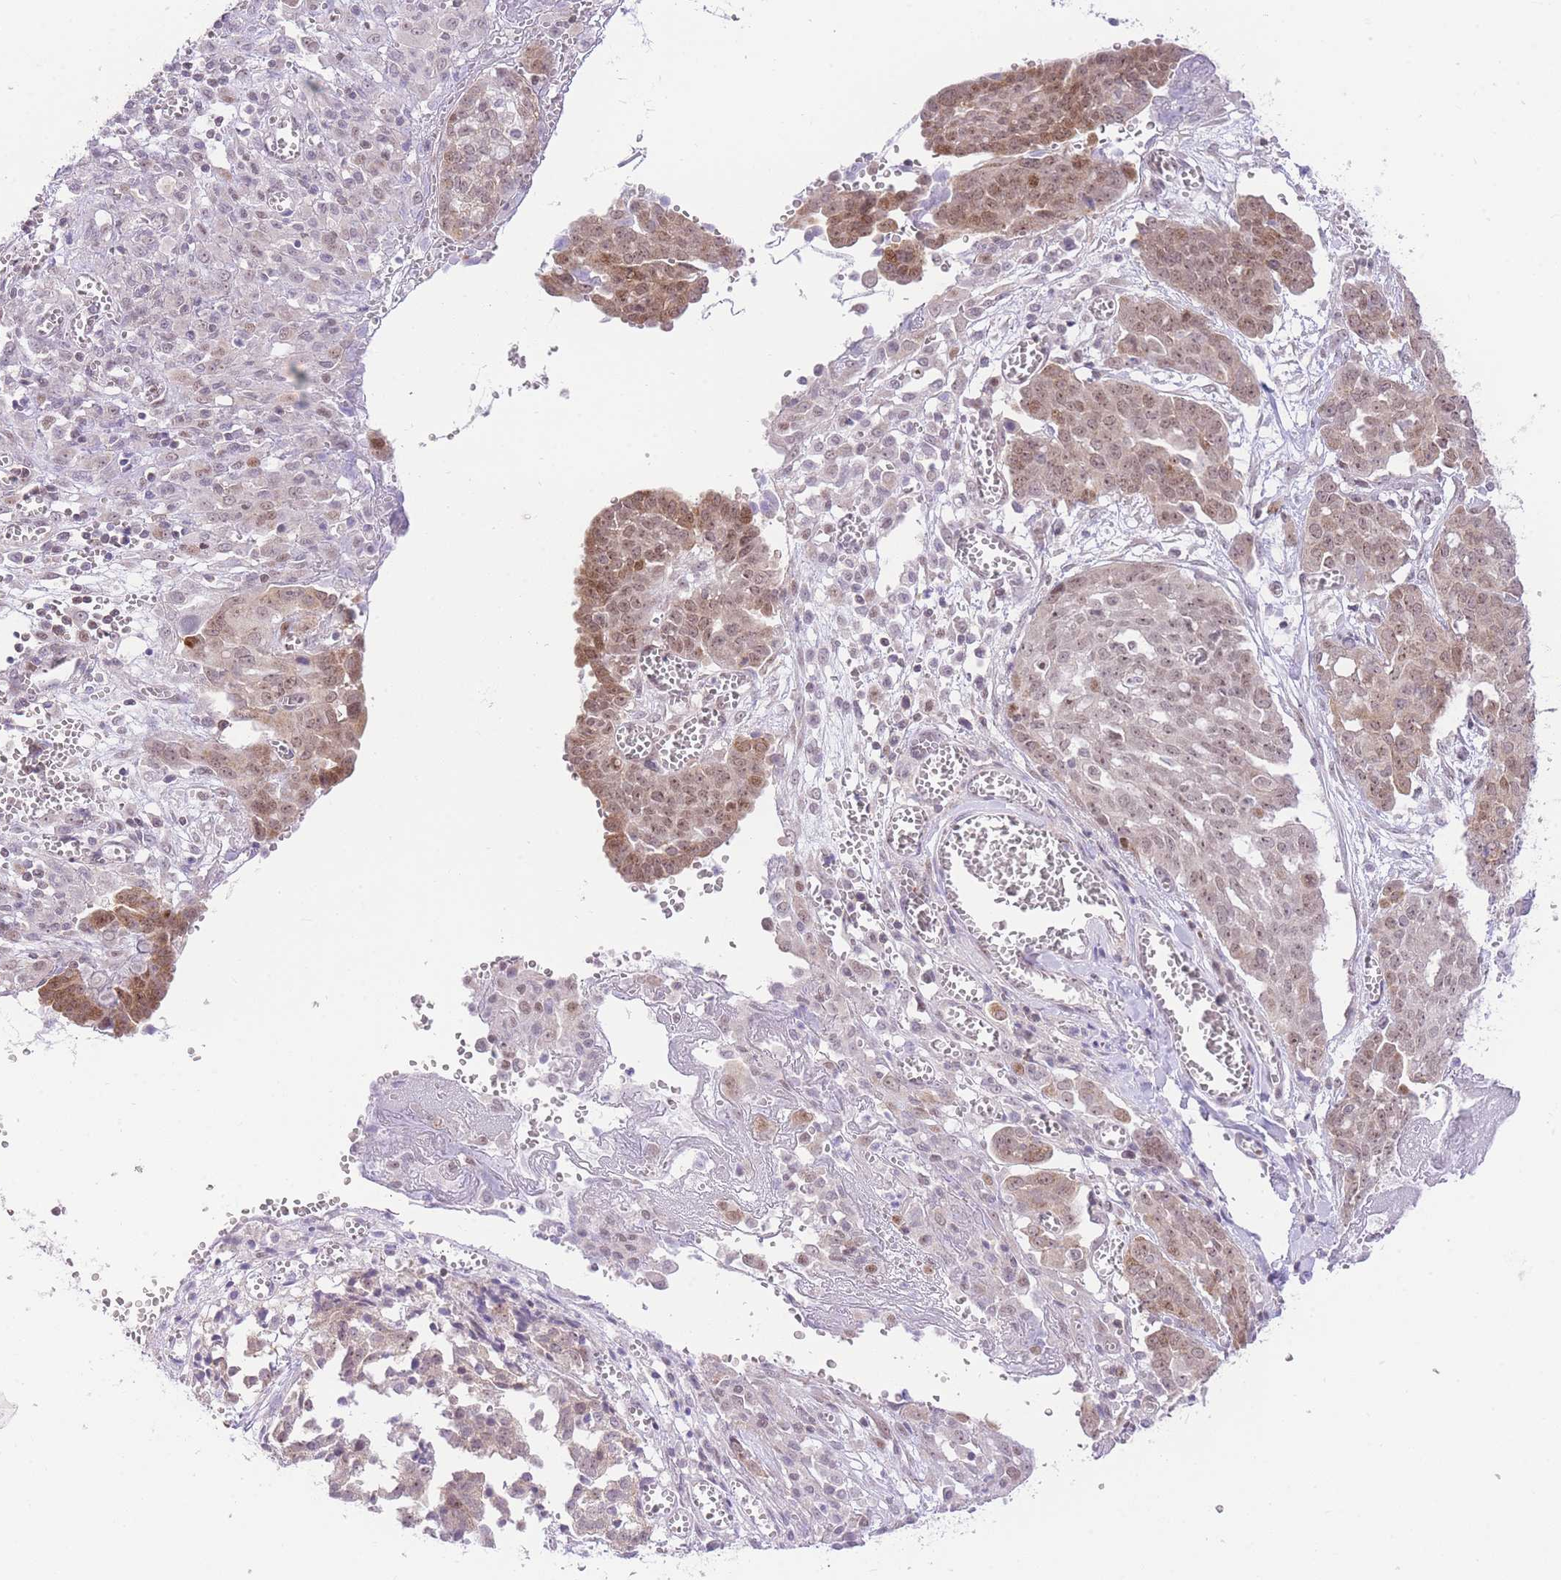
{"staining": {"intensity": "moderate", "quantity": ">75%", "location": "nuclear"}, "tissue": "ovarian cancer", "cell_type": "Tumor cells", "image_type": "cancer", "snomed": [{"axis": "morphology", "description": "Cystadenocarcinoma, serous, NOS"}, {"axis": "topography", "description": "Soft tissue"}, {"axis": "topography", "description": "Ovary"}], "caption": "Ovarian cancer (serous cystadenocarcinoma) stained with a brown dye exhibits moderate nuclear positive positivity in about >75% of tumor cells.", "gene": "STK39", "patient": {"sex": "female", "age": 57}}